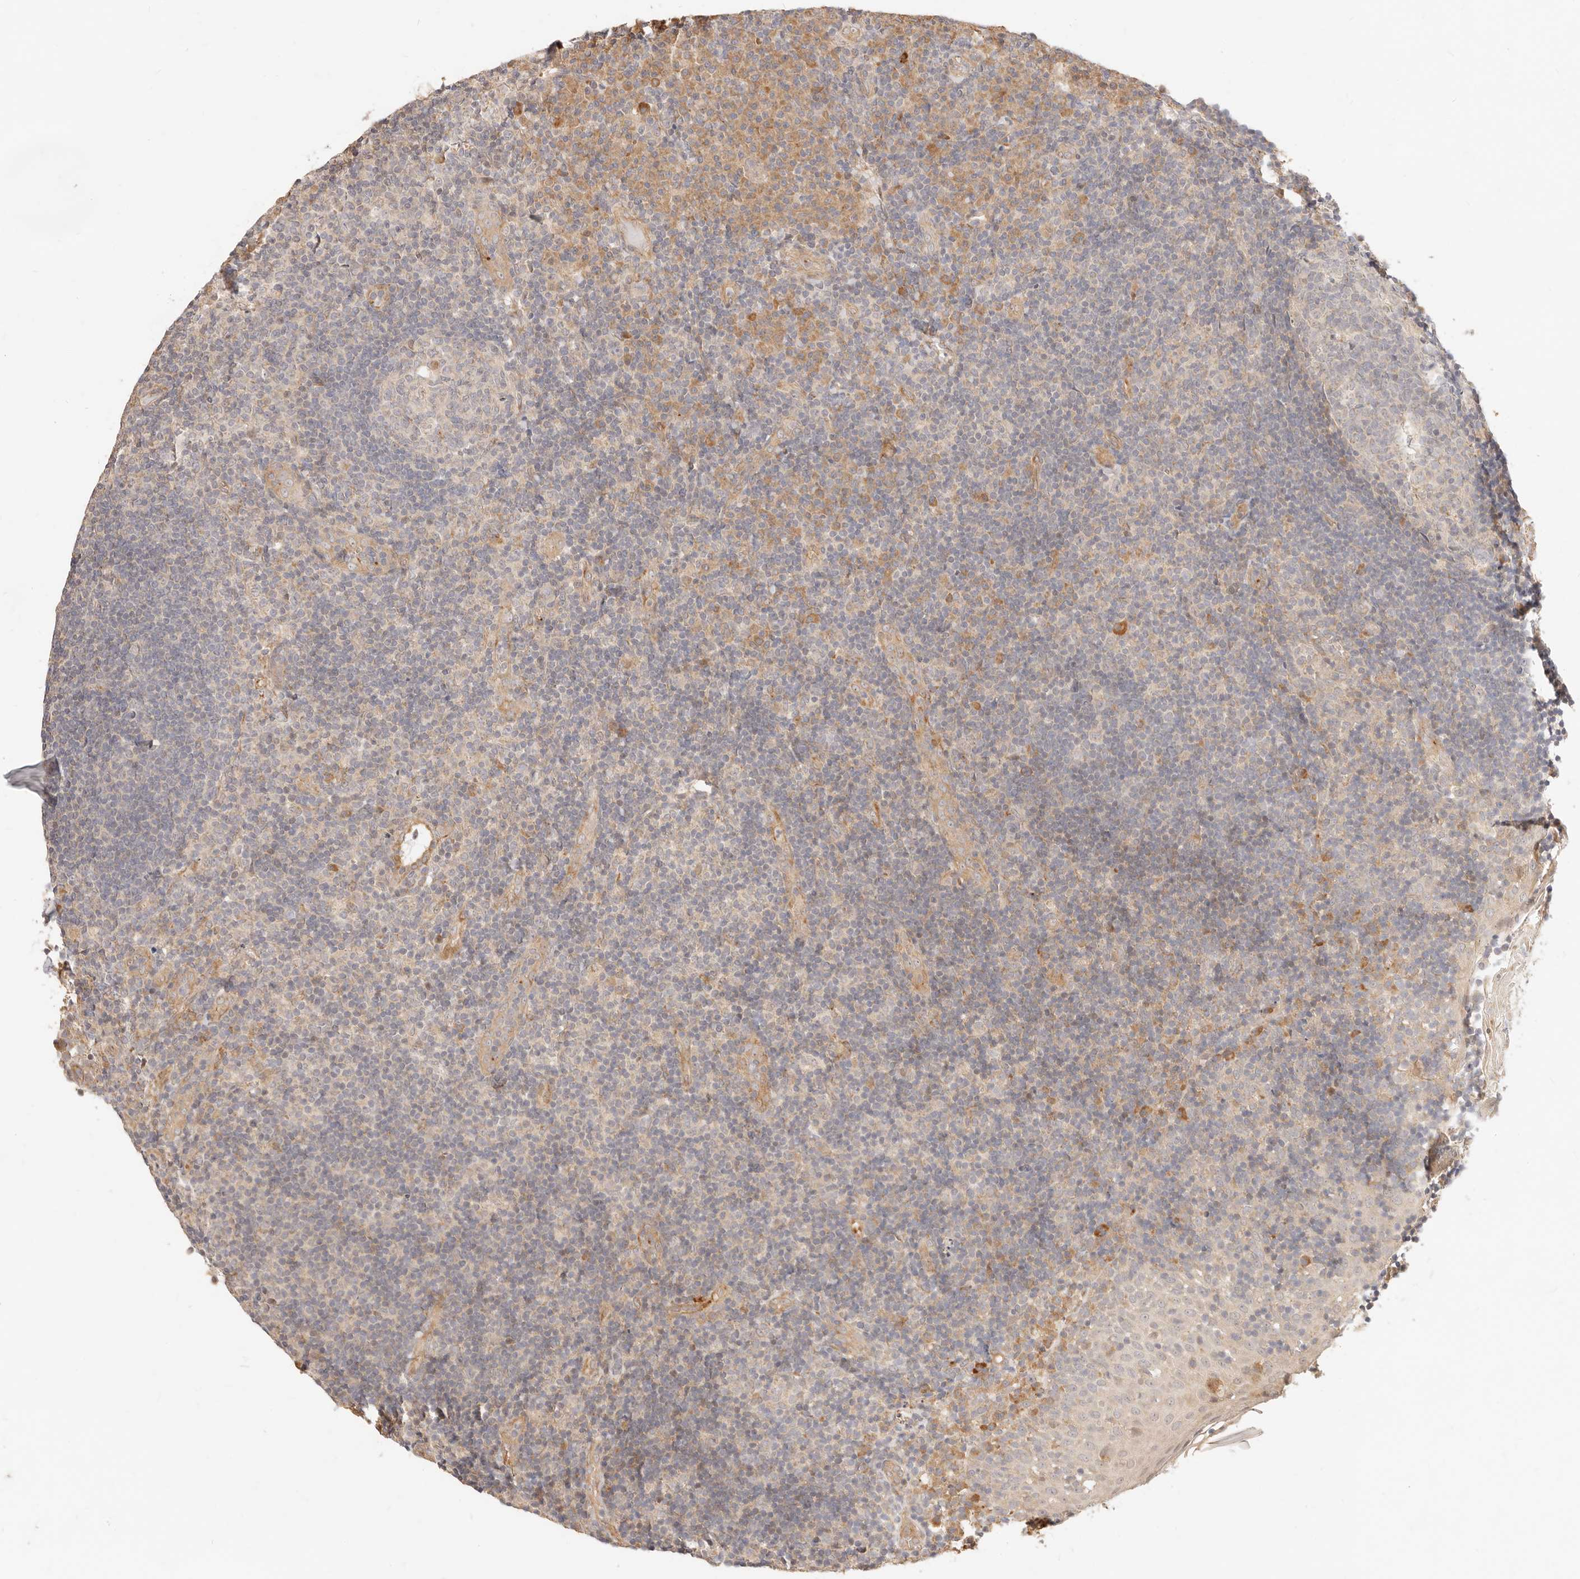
{"staining": {"intensity": "negative", "quantity": "none", "location": "none"}, "tissue": "tonsil", "cell_type": "Germinal center cells", "image_type": "normal", "snomed": [{"axis": "morphology", "description": "Normal tissue, NOS"}, {"axis": "topography", "description": "Tonsil"}], "caption": "Immunohistochemical staining of unremarkable human tonsil displays no significant staining in germinal center cells. (DAB (3,3'-diaminobenzidine) immunohistochemistry with hematoxylin counter stain).", "gene": "UBXN10", "patient": {"sex": "female", "age": 40}}